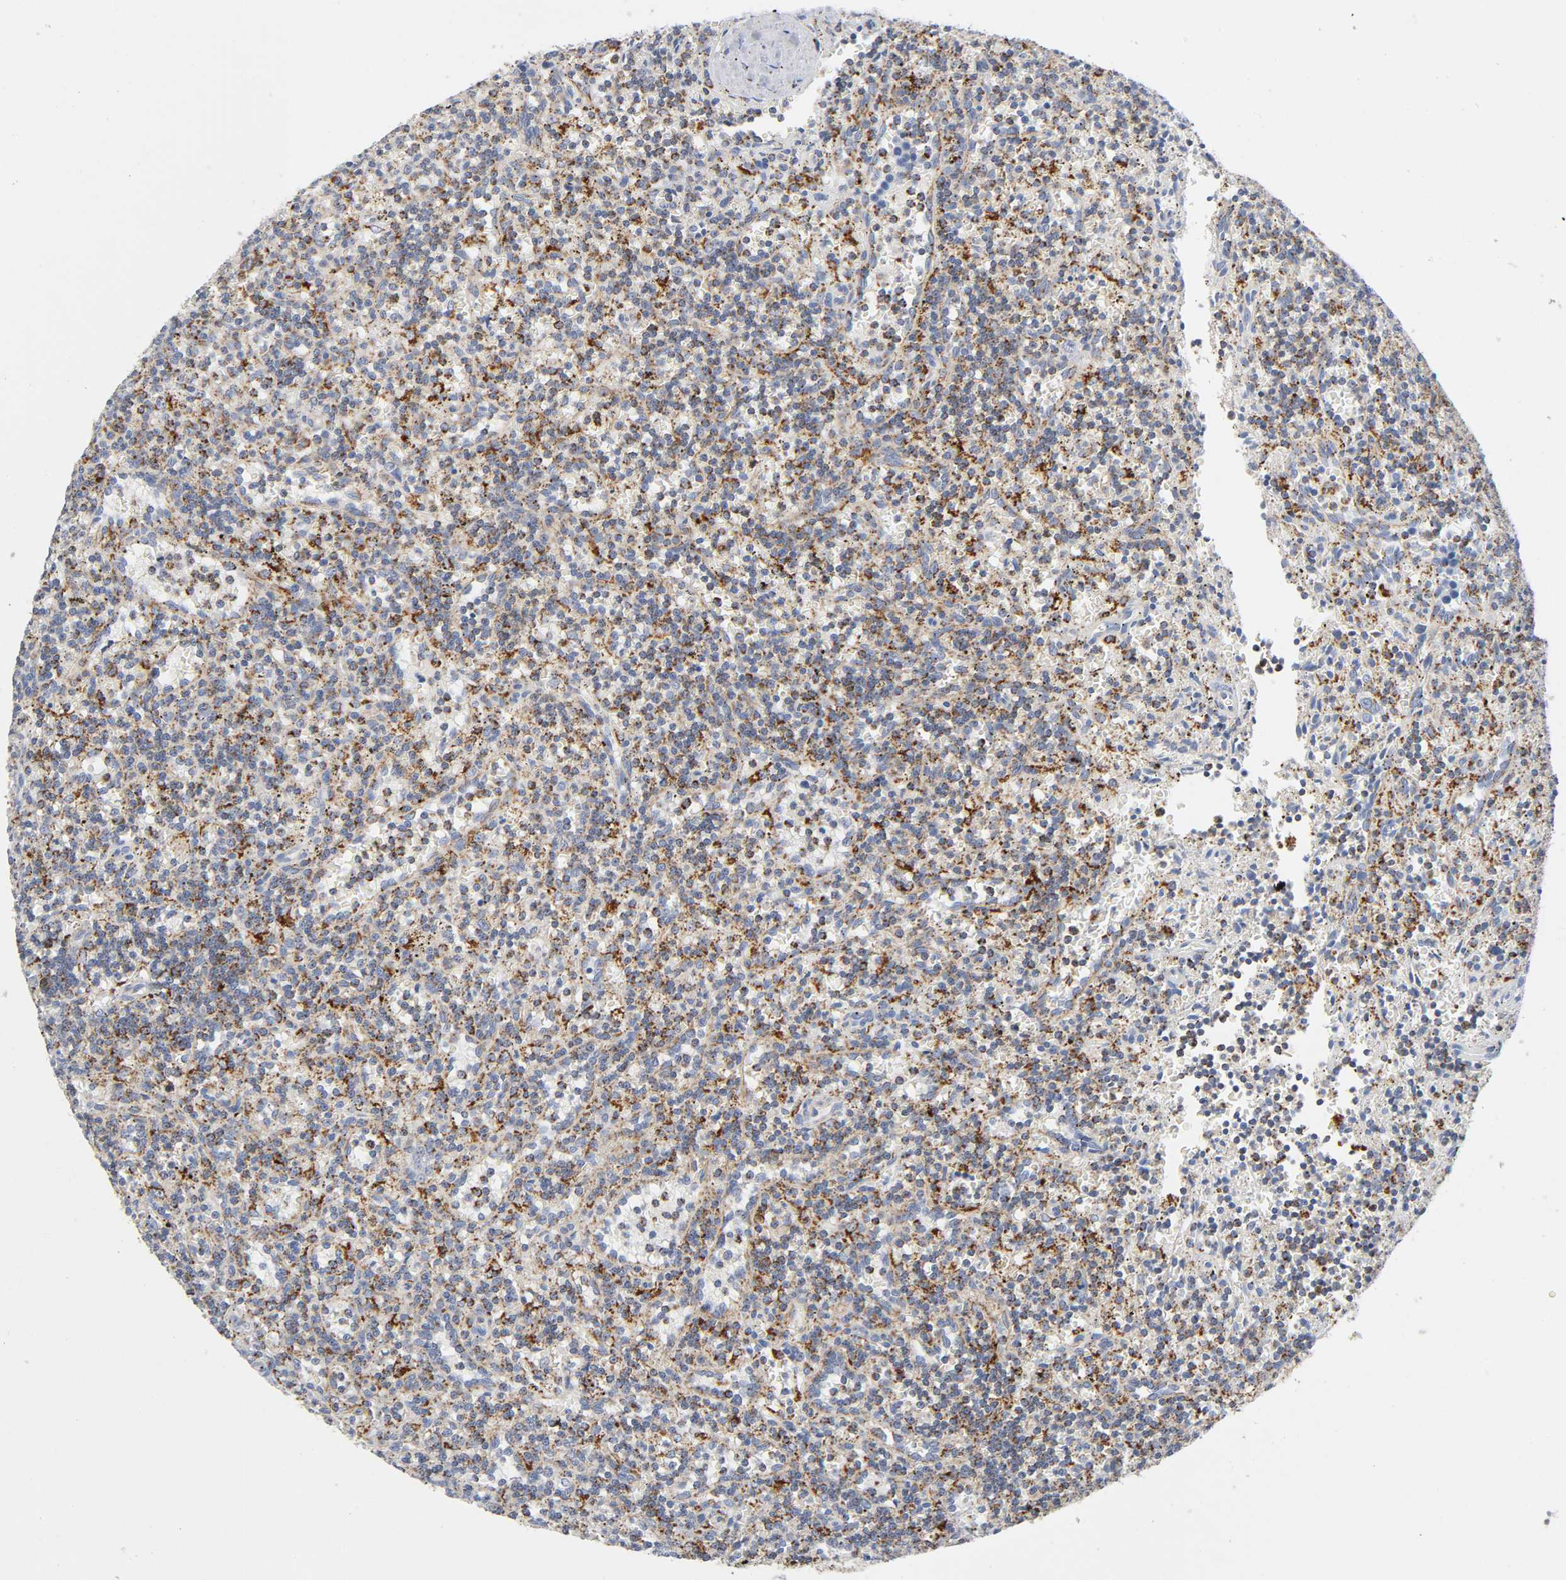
{"staining": {"intensity": "strong", "quantity": ">75%", "location": "cytoplasmic/membranous"}, "tissue": "lymphoma", "cell_type": "Tumor cells", "image_type": "cancer", "snomed": [{"axis": "morphology", "description": "Malignant lymphoma, non-Hodgkin's type, Low grade"}, {"axis": "topography", "description": "Spleen"}], "caption": "Immunohistochemistry micrograph of lymphoma stained for a protein (brown), which shows high levels of strong cytoplasmic/membranous positivity in about >75% of tumor cells.", "gene": "BAK1", "patient": {"sex": "male", "age": 73}}